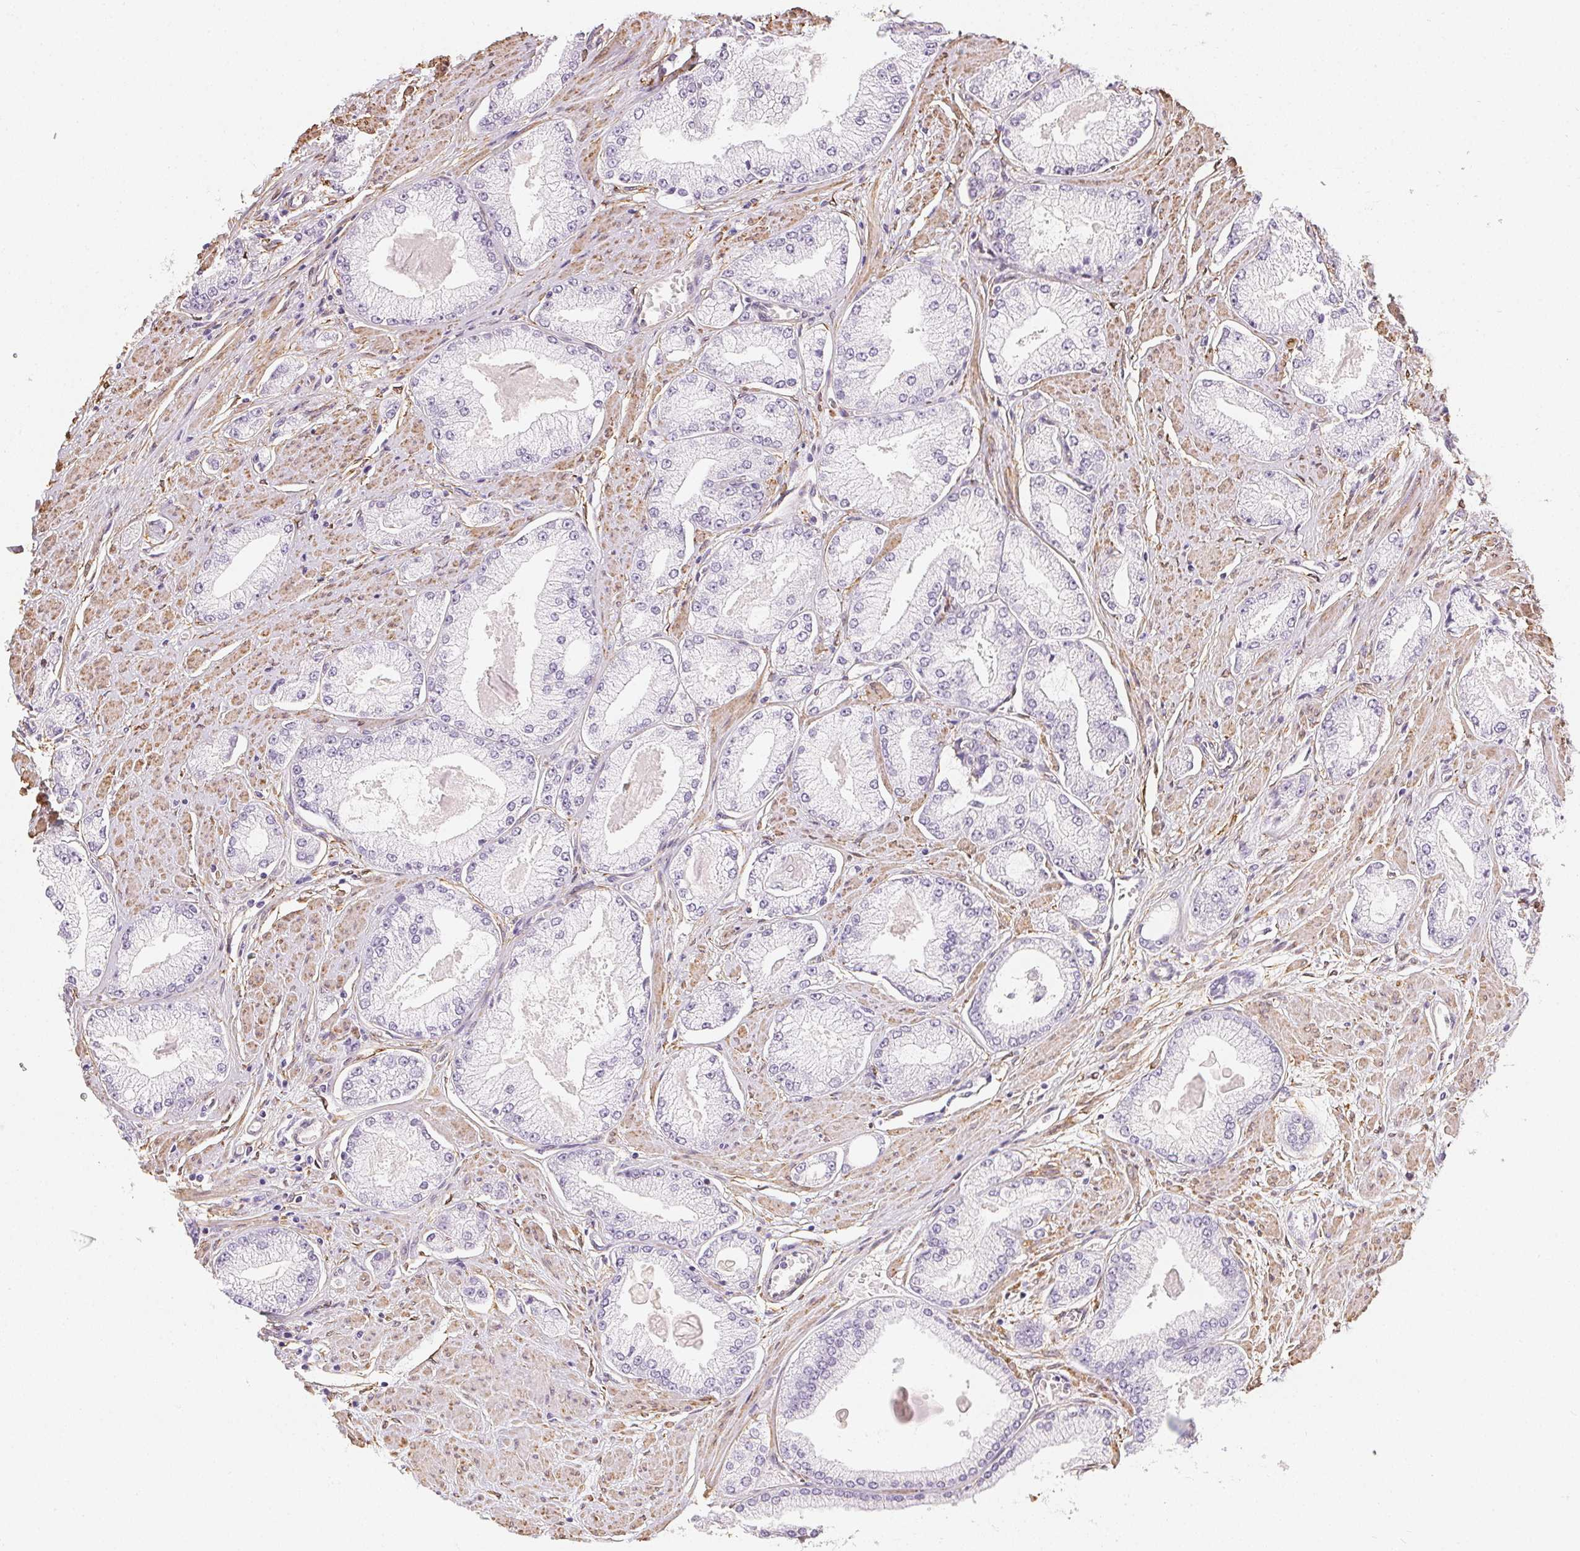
{"staining": {"intensity": "negative", "quantity": "none", "location": "none"}, "tissue": "prostate cancer", "cell_type": "Tumor cells", "image_type": "cancer", "snomed": [{"axis": "morphology", "description": "Adenocarcinoma, High grade"}, {"axis": "topography", "description": "Prostate"}], "caption": "Prostate cancer was stained to show a protein in brown. There is no significant positivity in tumor cells.", "gene": "RSBN1", "patient": {"sex": "male", "age": 68}}